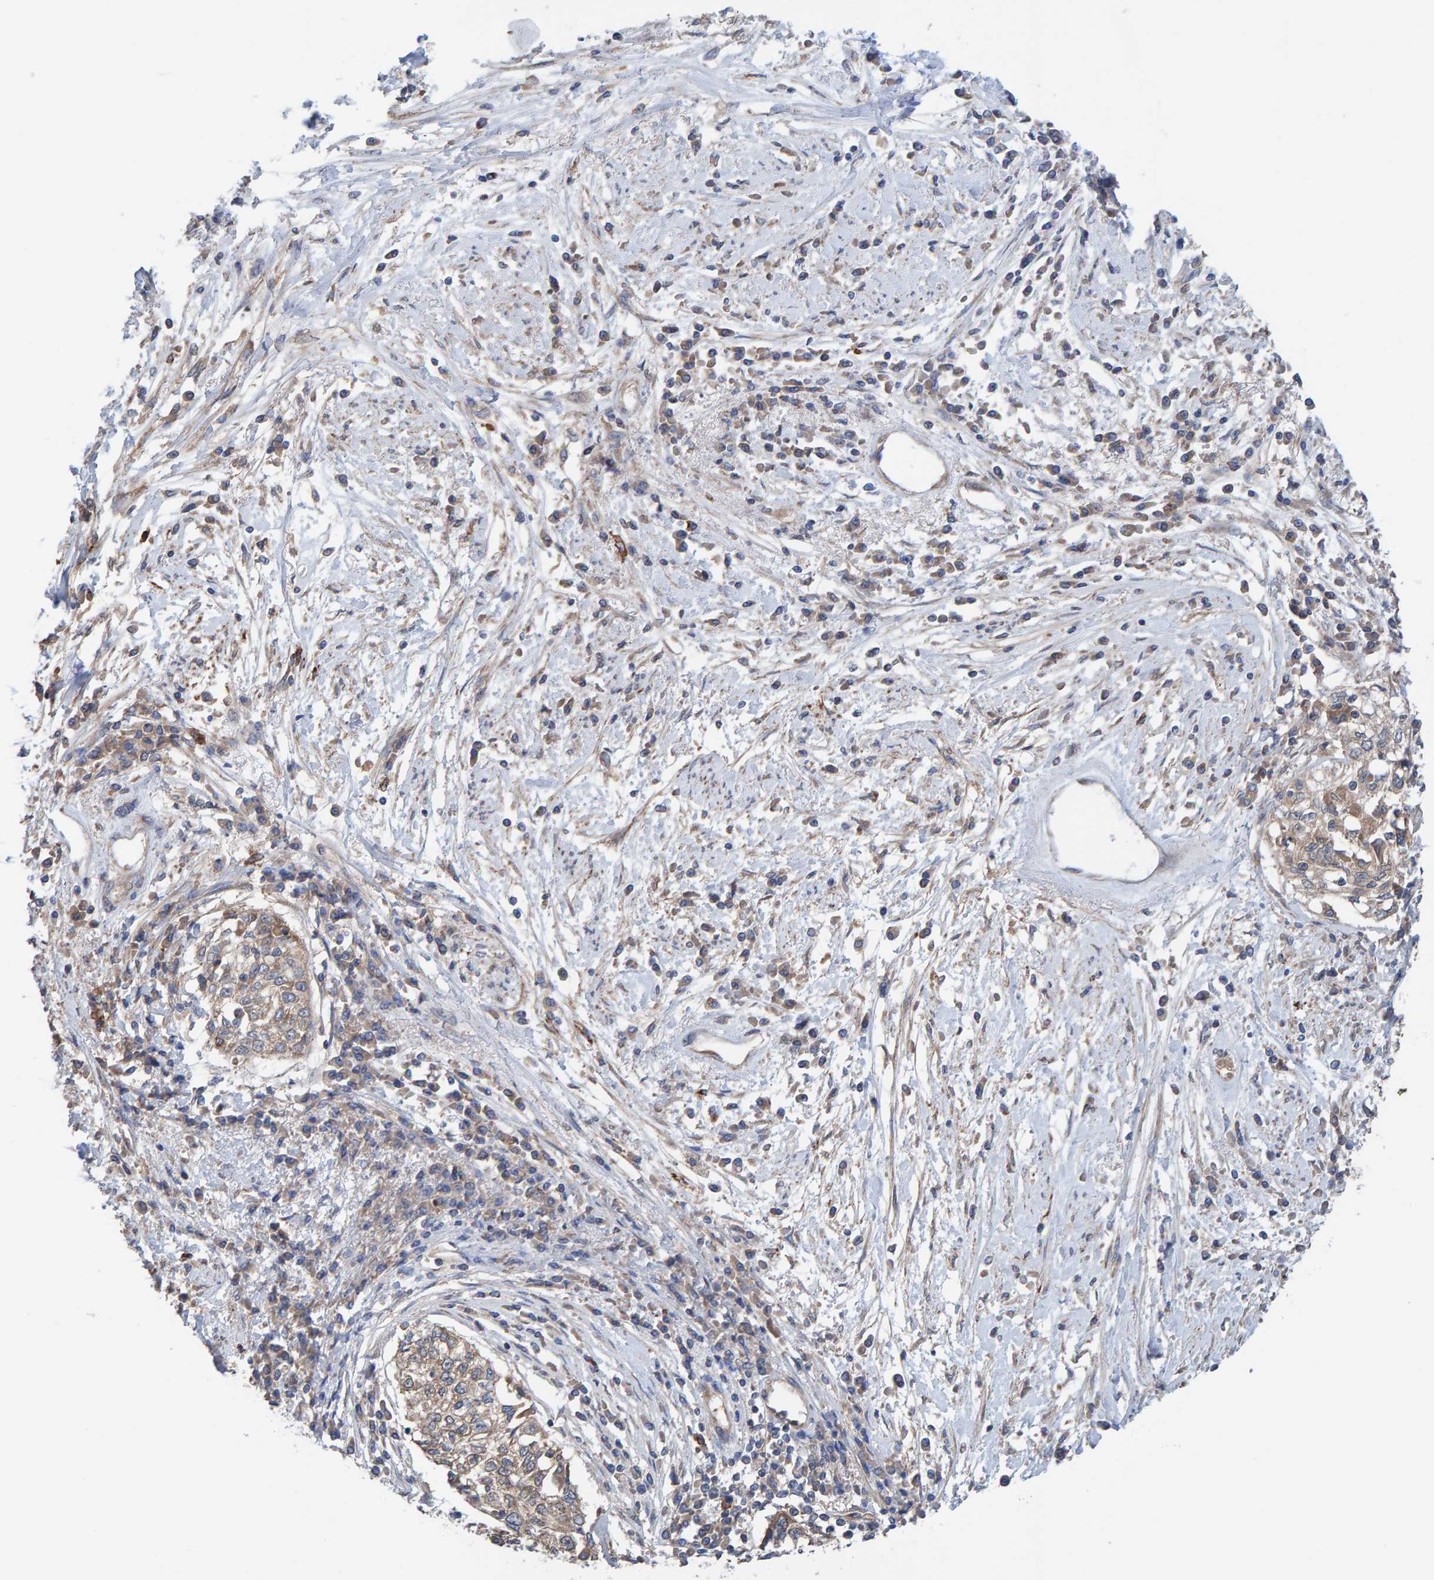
{"staining": {"intensity": "moderate", "quantity": ">75%", "location": "cytoplasmic/membranous"}, "tissue": "cervical cancer", "cell_type": "Tumor cells", "image_type": "cancer", "snomed": [{"axis": "morphology", "description": "Squamous cell carcinoma, NOS"}, {"axis": "topography", "description": "Cervix"}], "caption": "A micrograph showing moderate cytoplasmic/membranous staining in approximately >75% of tumor cells in cervical squamous cell carcinoma, as visualized by brown immunohistochemical staining.", "gene": "LRSAM1", "patient": {"sex": "female", "age": 57}}